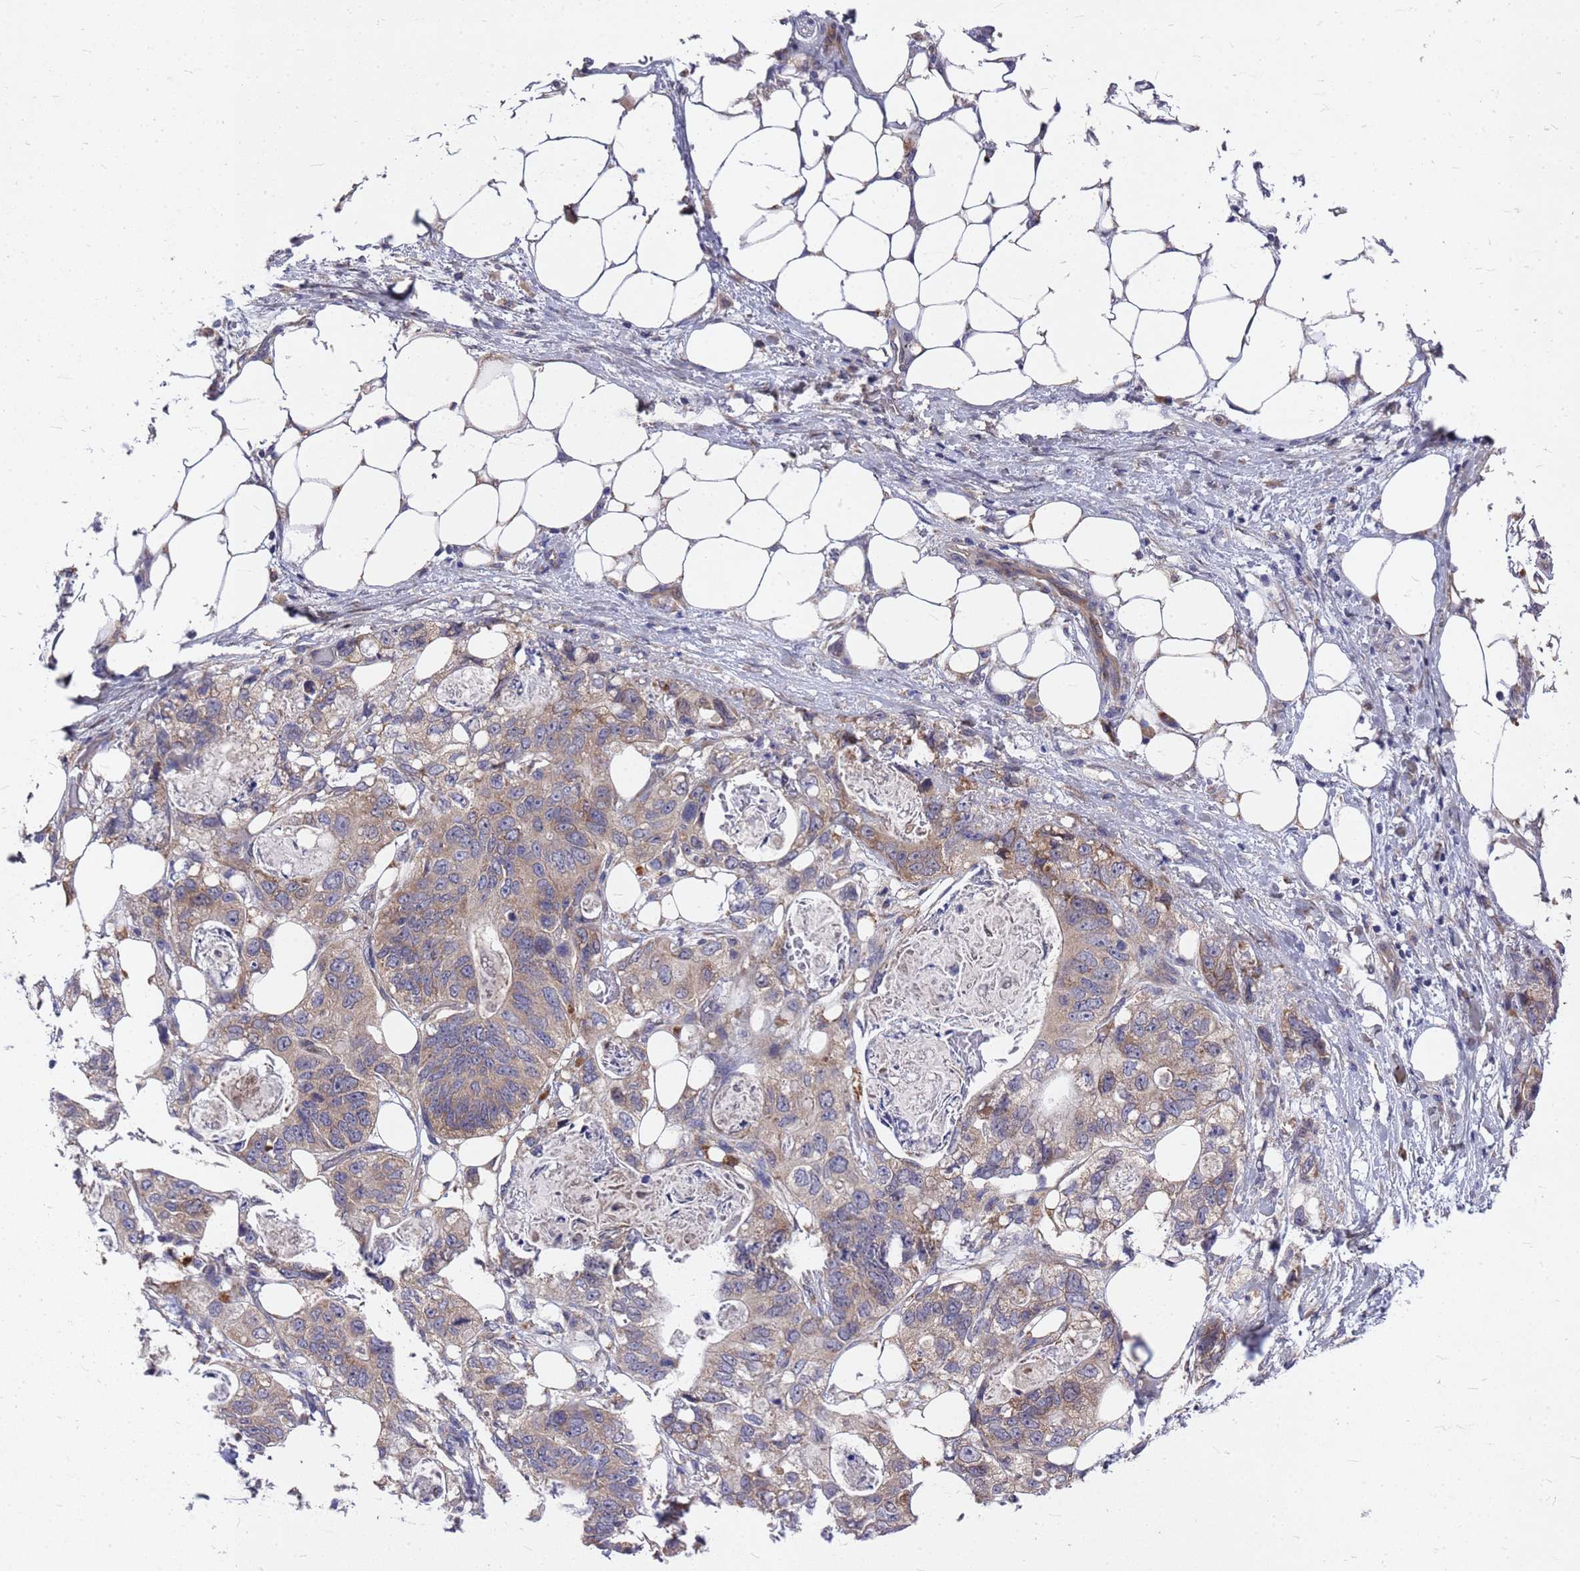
{"staining": {"intensity": "moderate", "quantity": "<25%", "location": "cytoplasmic/membranous"}, "tissue": "stomach cancer", "cell_type": "Tumor cells", "image_type": "cancer", "snomed": [{"axis": "morphology", "description": "Adenocarcinoma, NOS"}, {"axis": "topography", "description": "Stomach"}], "caption": "Tumor cells demonstrate low levels of moderate cytoplasmic/membranous staining in about <25% of cells in stomach adenocarcinoma.", "gene": "ZNF717", "patient": {"sex": "female", "age": 89}}